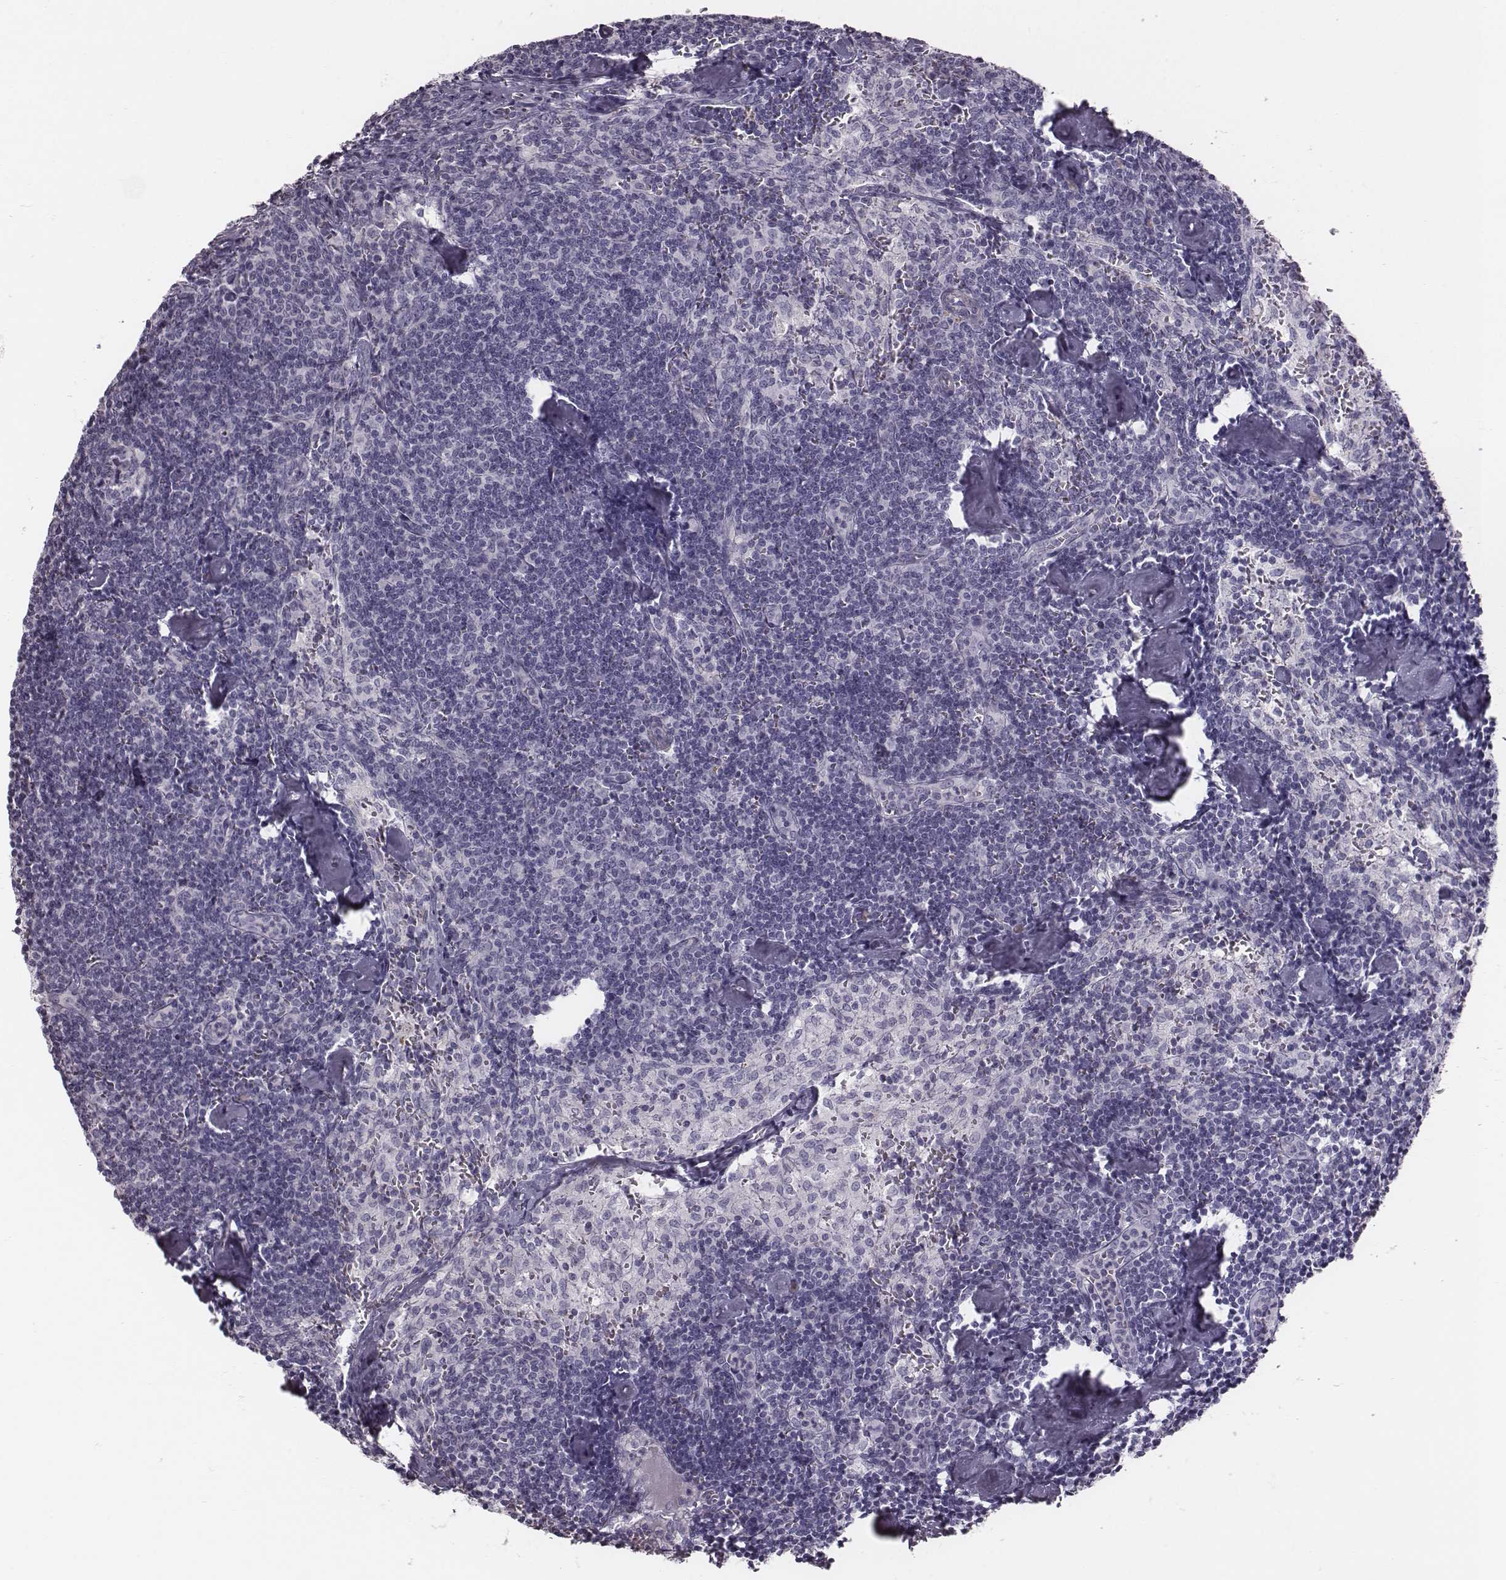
{"staining": {"intensity": "negative", "quantity": "none", "location": "none"}, "tissue": "lymph node", "cell_type": "Germinal center cells", "image_type": "normal", "snomed": [{"axis": "morphology", "description": "Normal tissue, NOS"}, {"axis": "topography", "description": "Lymph node"}], "caption": "A high-resolution histopathology image shows IHC staining of unremarkable lymph node, which demonstrates no significant staining in germinal center cells. Brightfield microscopy of IHC stained with DAB (brown) and hematoxylin (blue), captured at high magnification.", "gene": "CRISP1", "patient": {"sex": "female", "age": 50}}